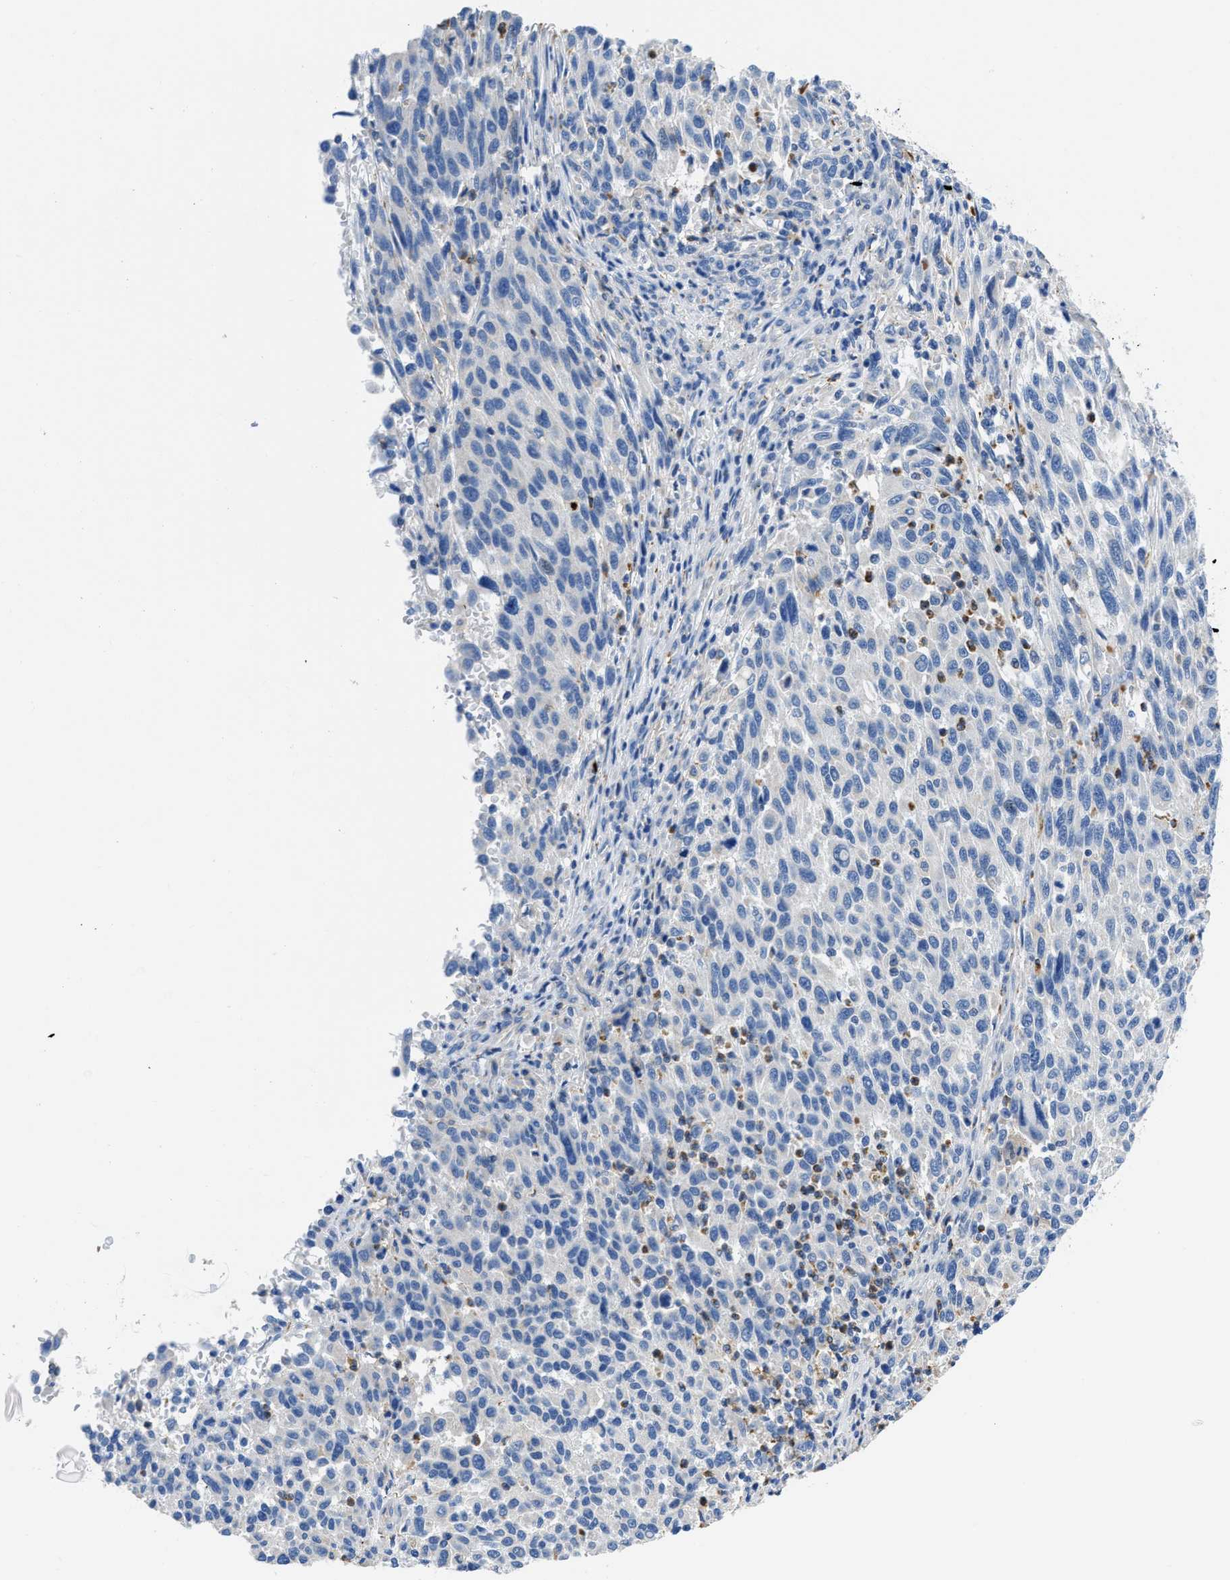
{"staining": {"intensity": "negative", "quantity": "none", "location": "none"}, "tissue": "melanoma", "cell_type": "Tumor cells", "image_type": "cancer", "snomed": [{"axis": "morphology", "description": "Malignant melanoma, Metastatic site"}, {"axis": "topography", "description": "Lymph node"}], "caption": "There is no significant expression in tumor cells of melanoma. (Stains: DAB (3,3'-diaminobenzidine) immunohistochemistry with hematoxylin counter stain, Microscopy: brightfield microscopy at high magnification).", "gene": "NEB", "patient": {"sex": "male", "age": 61}}